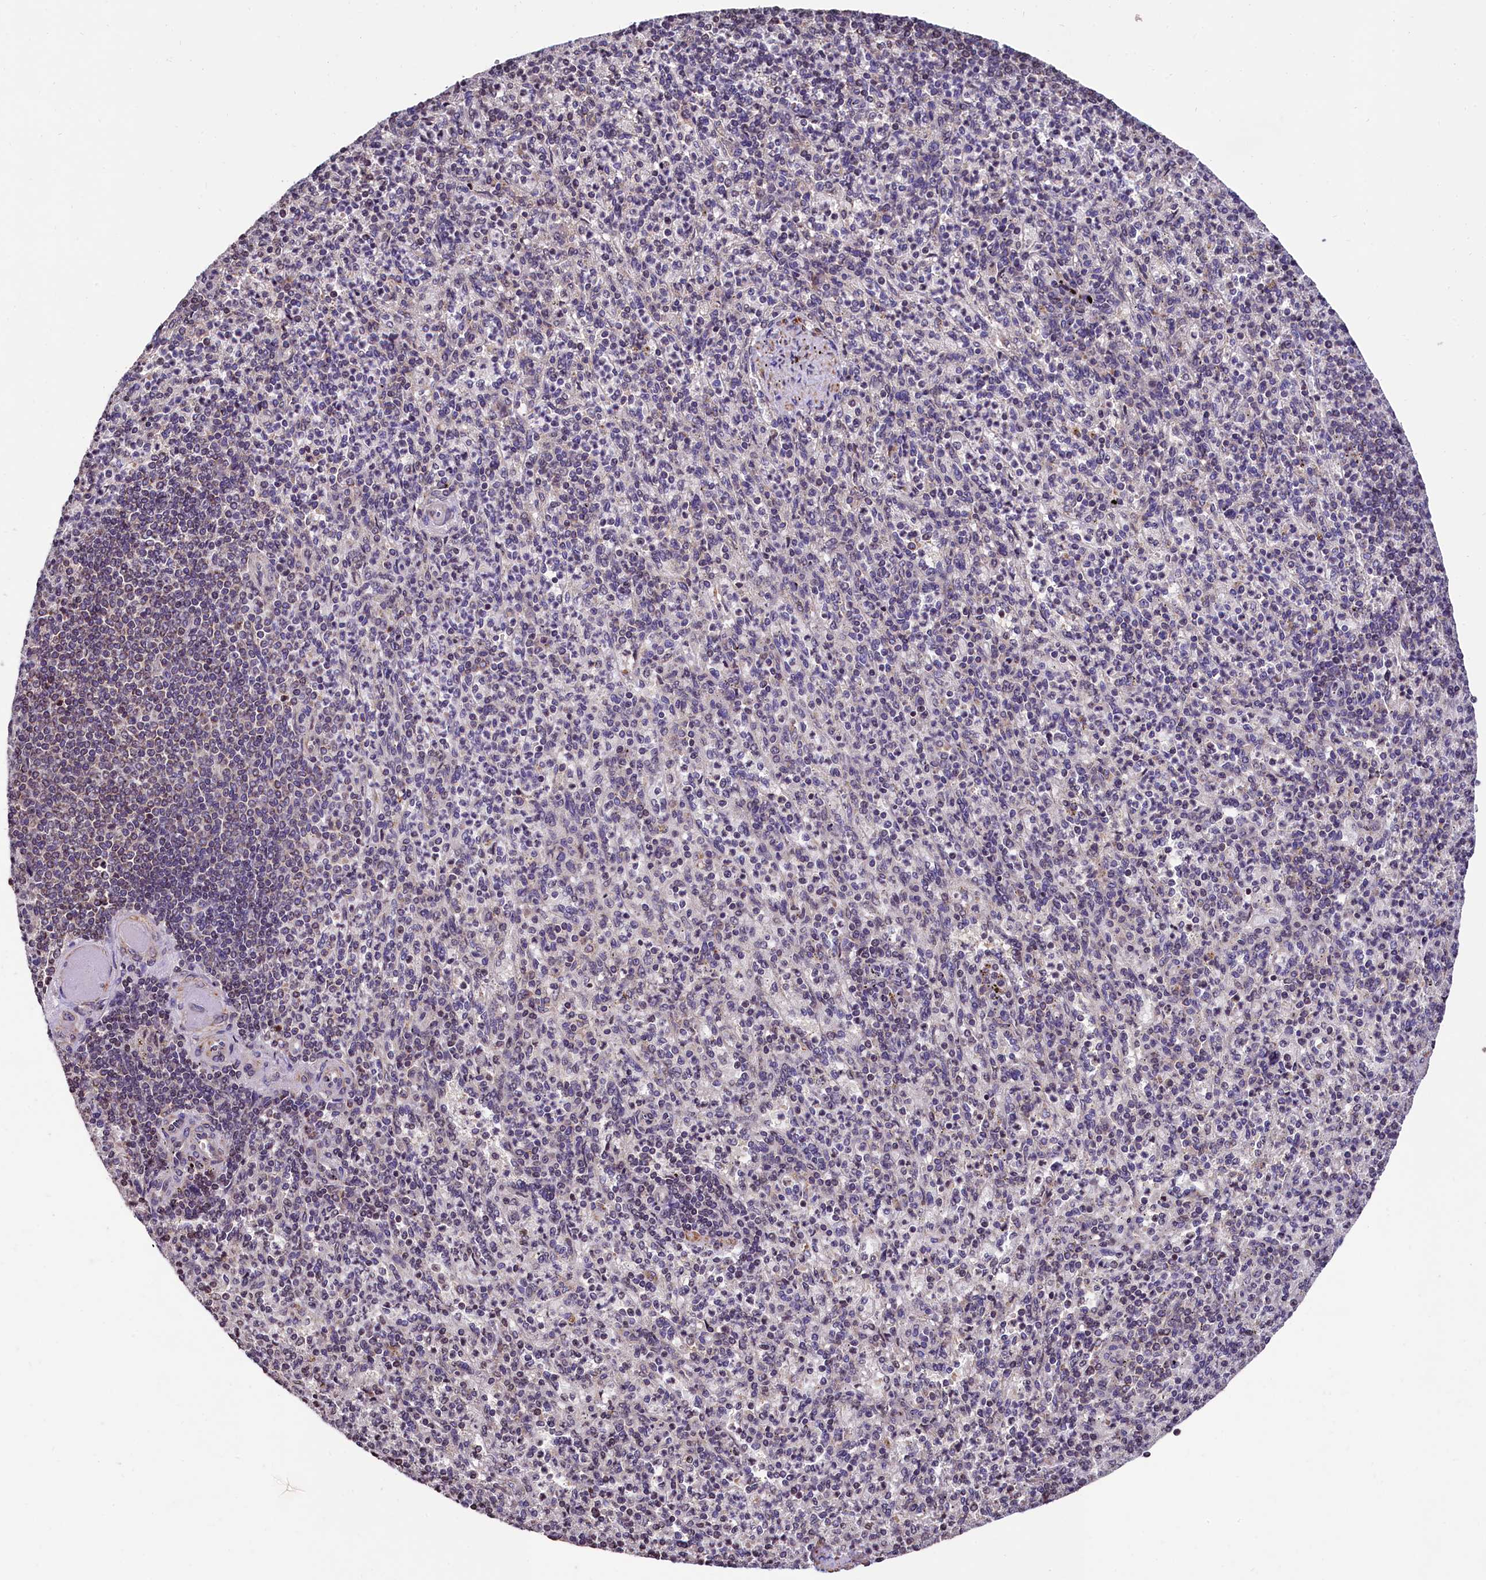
{"staining": {"intensity": "weak", "quantity": "<25%", "location": "cytoplasmic/membranous"}, "tissue": "spleen", "cell_type": "Cells in red pulp", "image_type": "normal", "snomed": [{"axis": "morphology", "description": "Normal tissue, NOS"}, {"axis": "topography", "description": "Spleen"}], "caption": "High power microscopy histopathology image of an immunohistochemistry (IHC) image of normal spleen, revealing no significant positivity in cells in red pulp.", "gene": "ZNF2", "patient": {"sex": "female", "age": 74}}